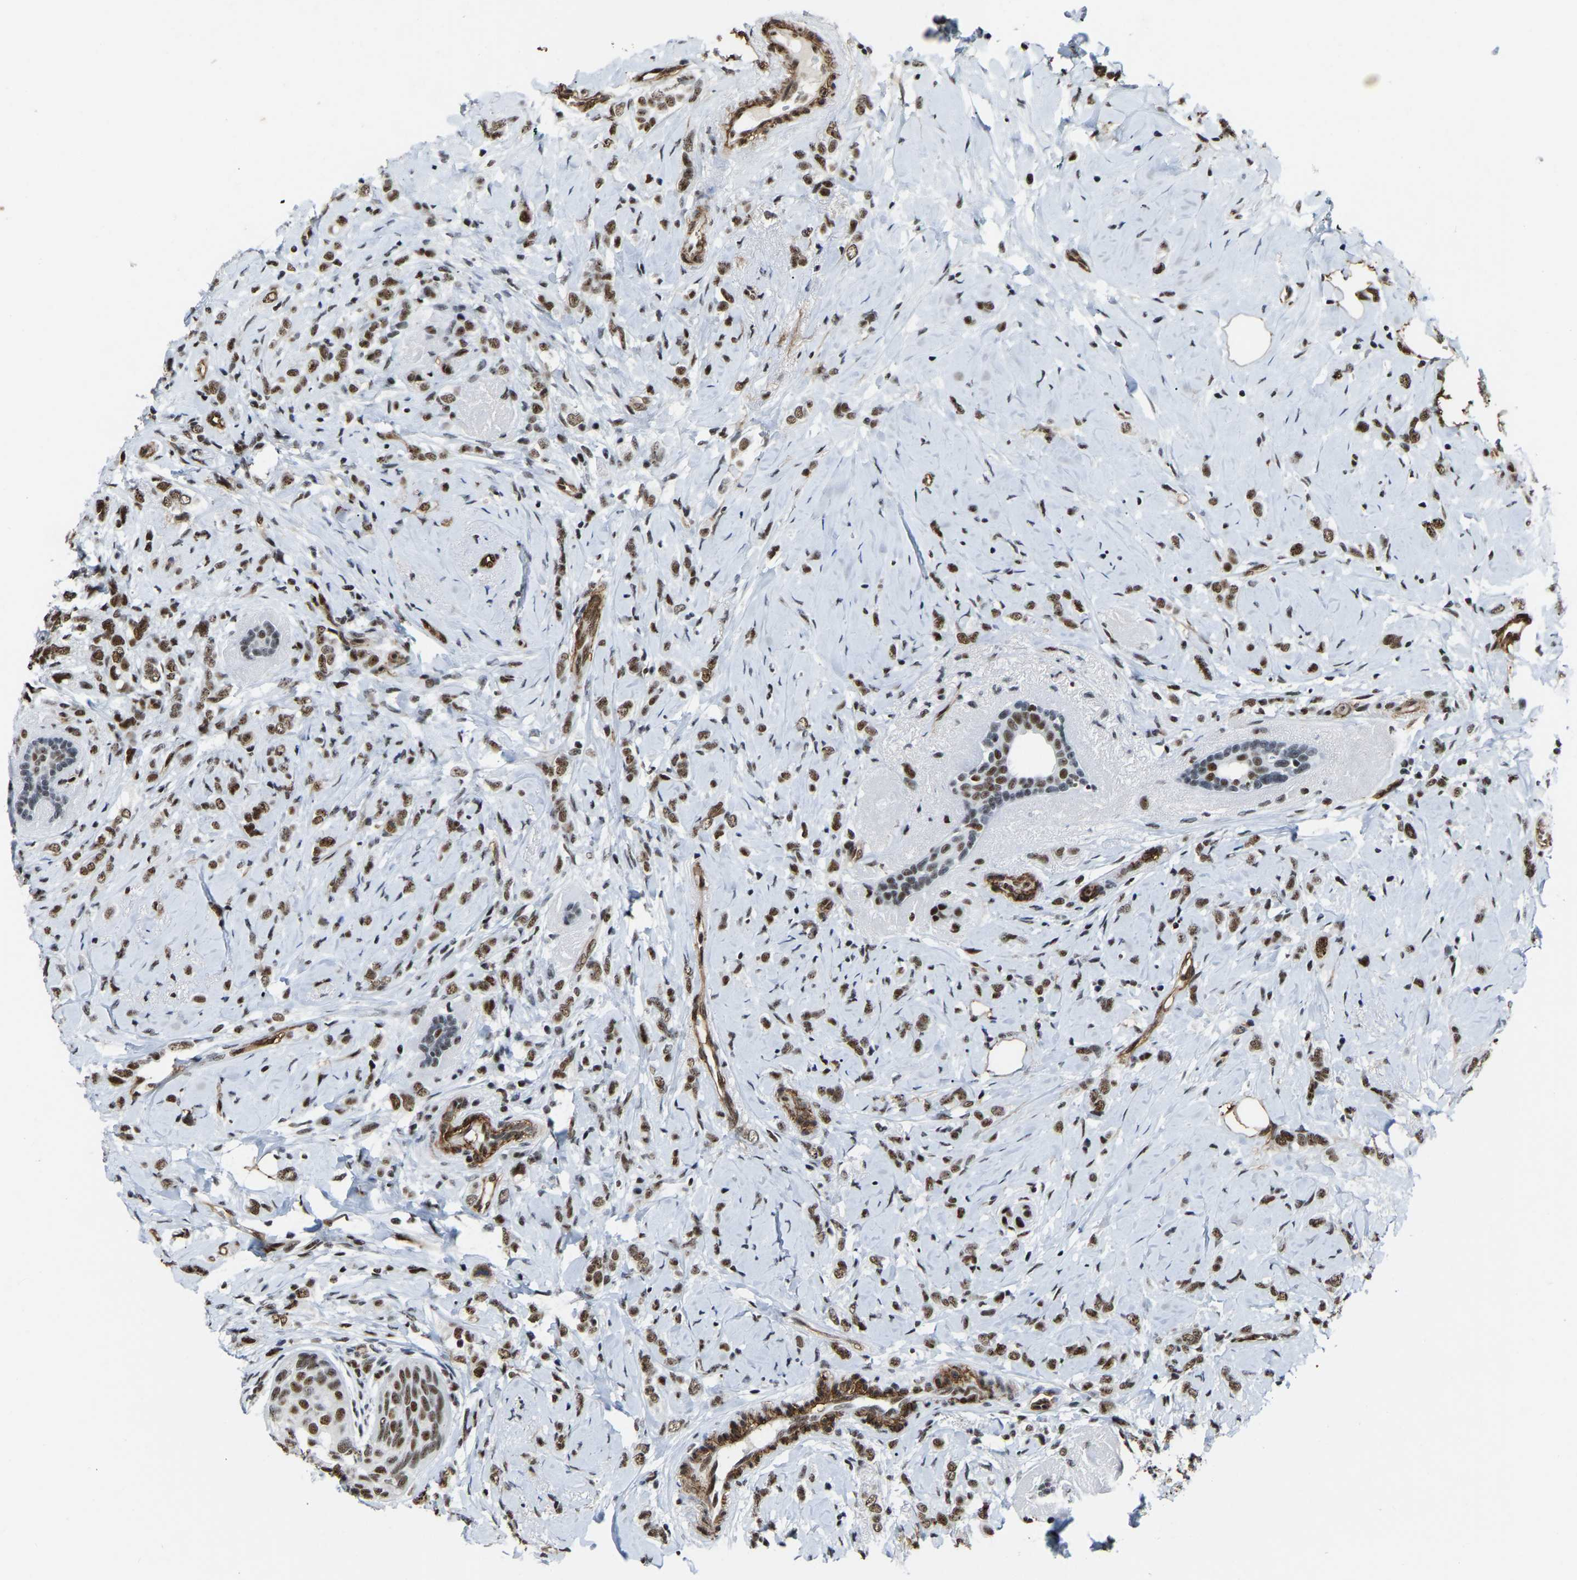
{"staining": {"intensity": "moderate", "quantity": ">75%", "location": "nuclear"}, "tissue": "breast cancer", "cell_type": "Tumor cells", "image_type": "cancer", "snomed": [{"axis": "morphology", "description": "Normal tissue, NOS"}, {"axis": "morphology", "description": "Lobular carcinoma"}, {"axis": "topography", "description": "Breast"}], "caption": "Tumor cells demonstrate medium levels of moderate nuclear expression in approximately >75% of cells in human breast cancer.", "gene": "DDX5", "patient": {"sex": "female", "age": 47}}